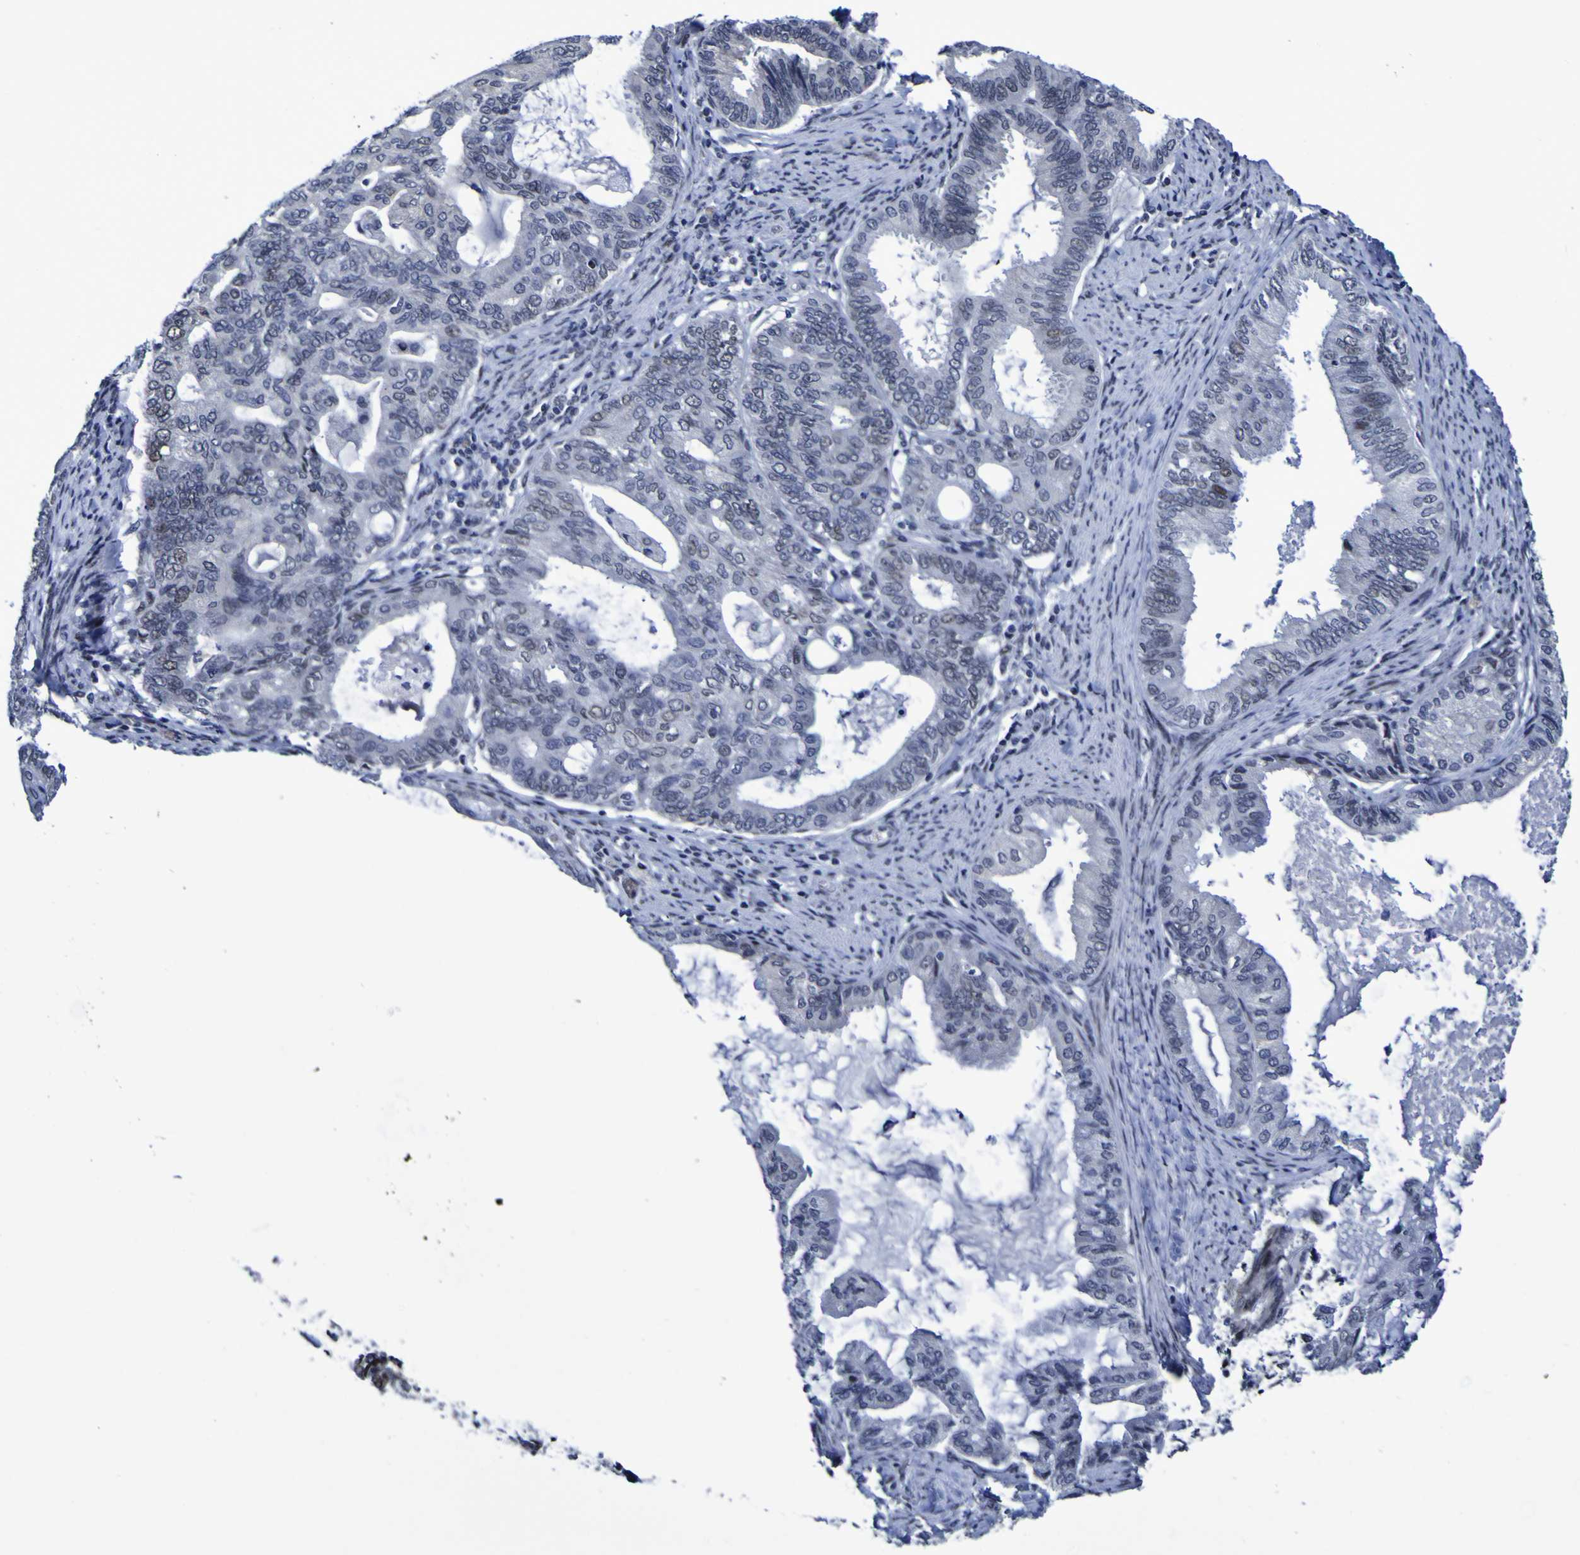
{"staining": {"intensity": "weak", "quantity": "<25%", "location": "nuclear"}, "tissue": "endometrial cancer", "cell_type": "Tumor cells", "image_type": "cancer", "snomed": [{"axis": "morphology", "description": "Adenocarcinoma, NOS"}, {"axis": "topography", "description": "Endometrium"}], "caption": "Endometrial cancer (adenocarcinoma) was stained to show a protein in brown. There is no significant positivity in tumor cells.", "gene": "MBD3", "patient": {"sex": "female", "age": 86}}